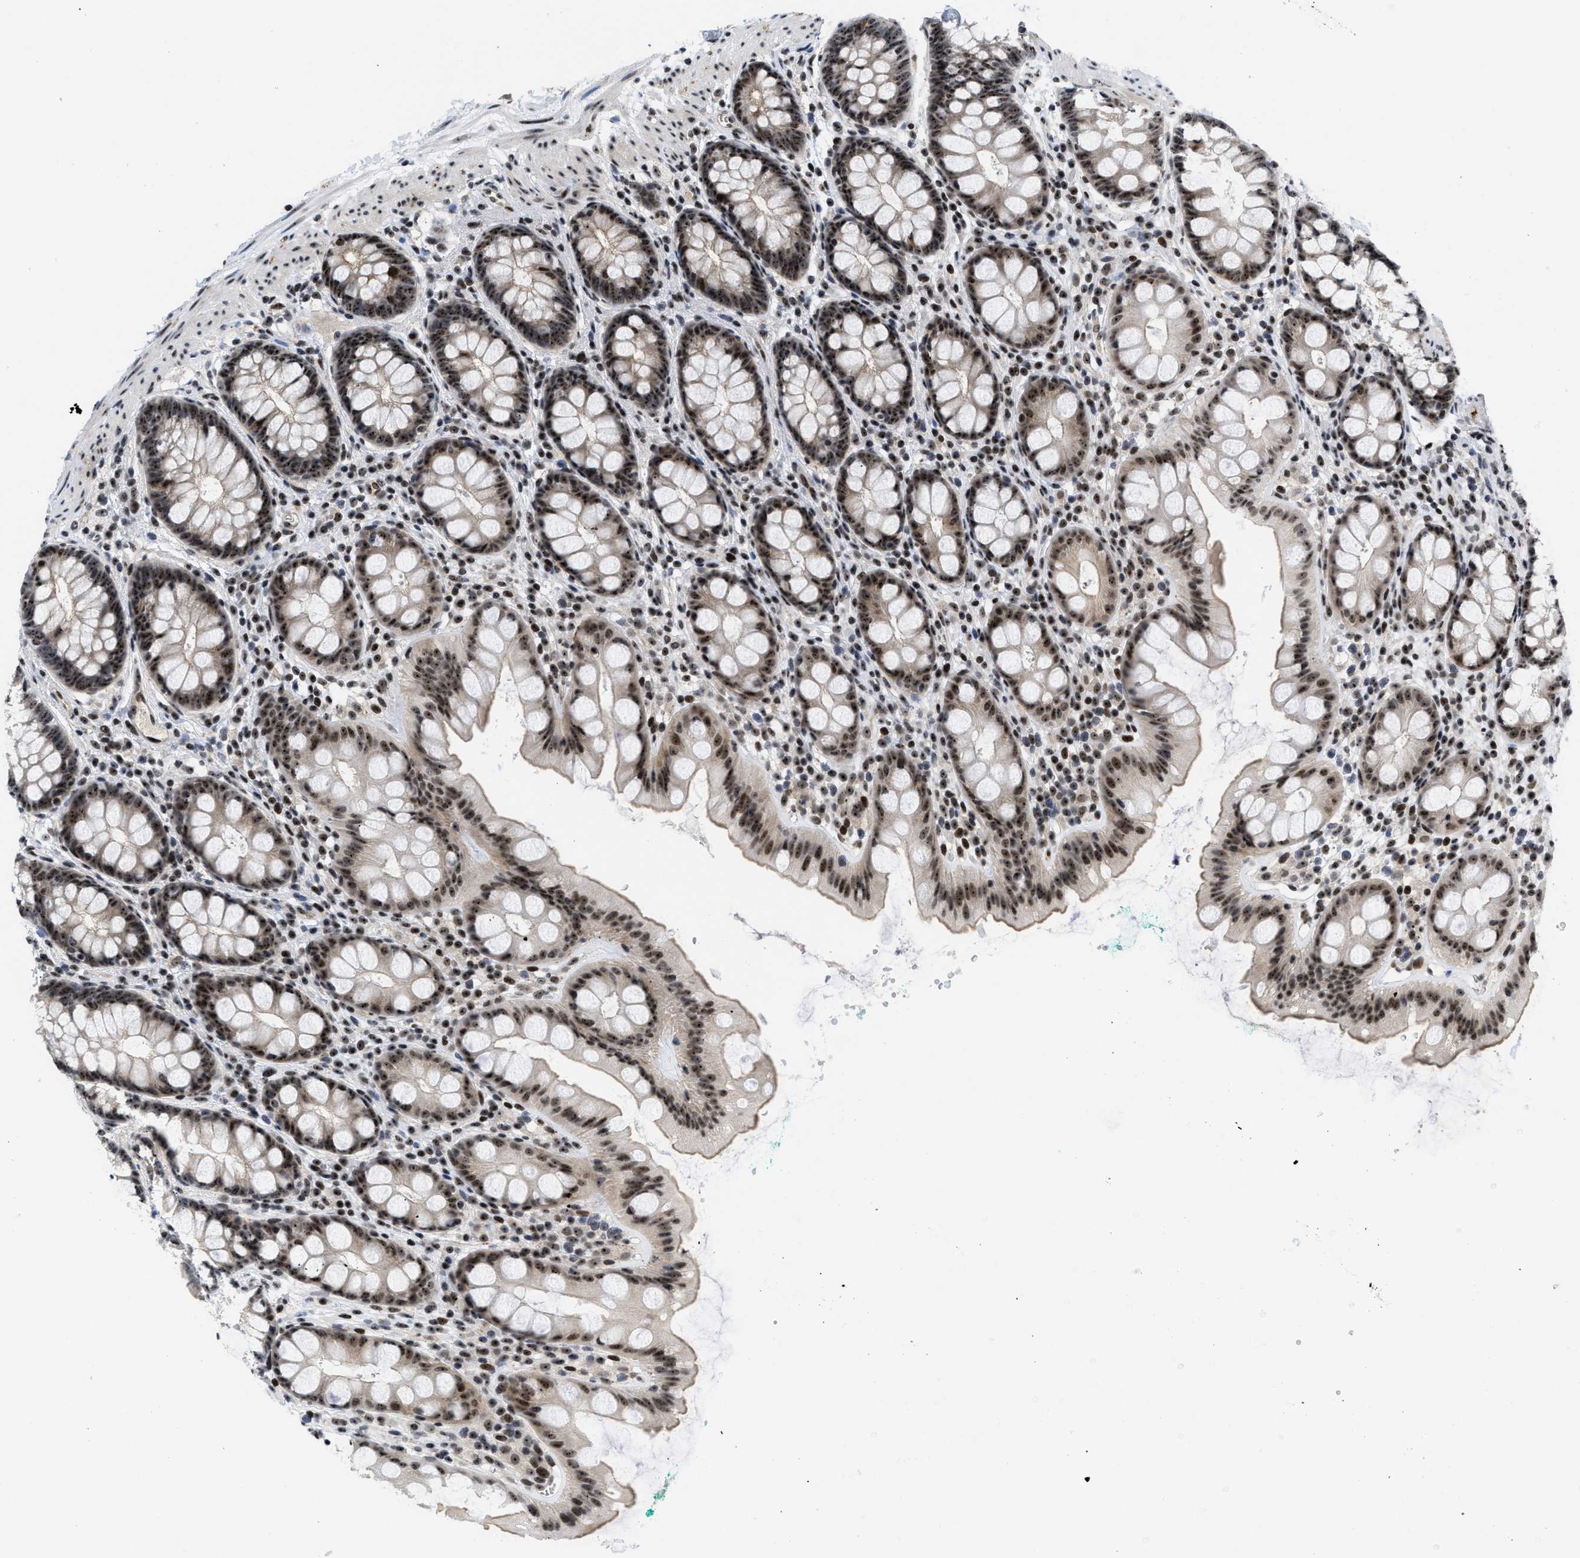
{"staining": {"intensity": "strong", "quantity": ">75%", "location": "nuclear"}, "tissue": "rectum", "cell_type": "Glandular cells", "image_type": "normal", "snomed": [{"axis": "morphology", "description": "Normal tissue, NOS"}, {"axis": "topography", "description": "Rectum"}], "caption": "Protein expression analysis of normal human rectum reveals strong nuclear positivity in approximately >75% of glandular cells. Nuclei are stained in blue.", "gene": "NOP58", "patient": {"sex": "female", "age": 65}}